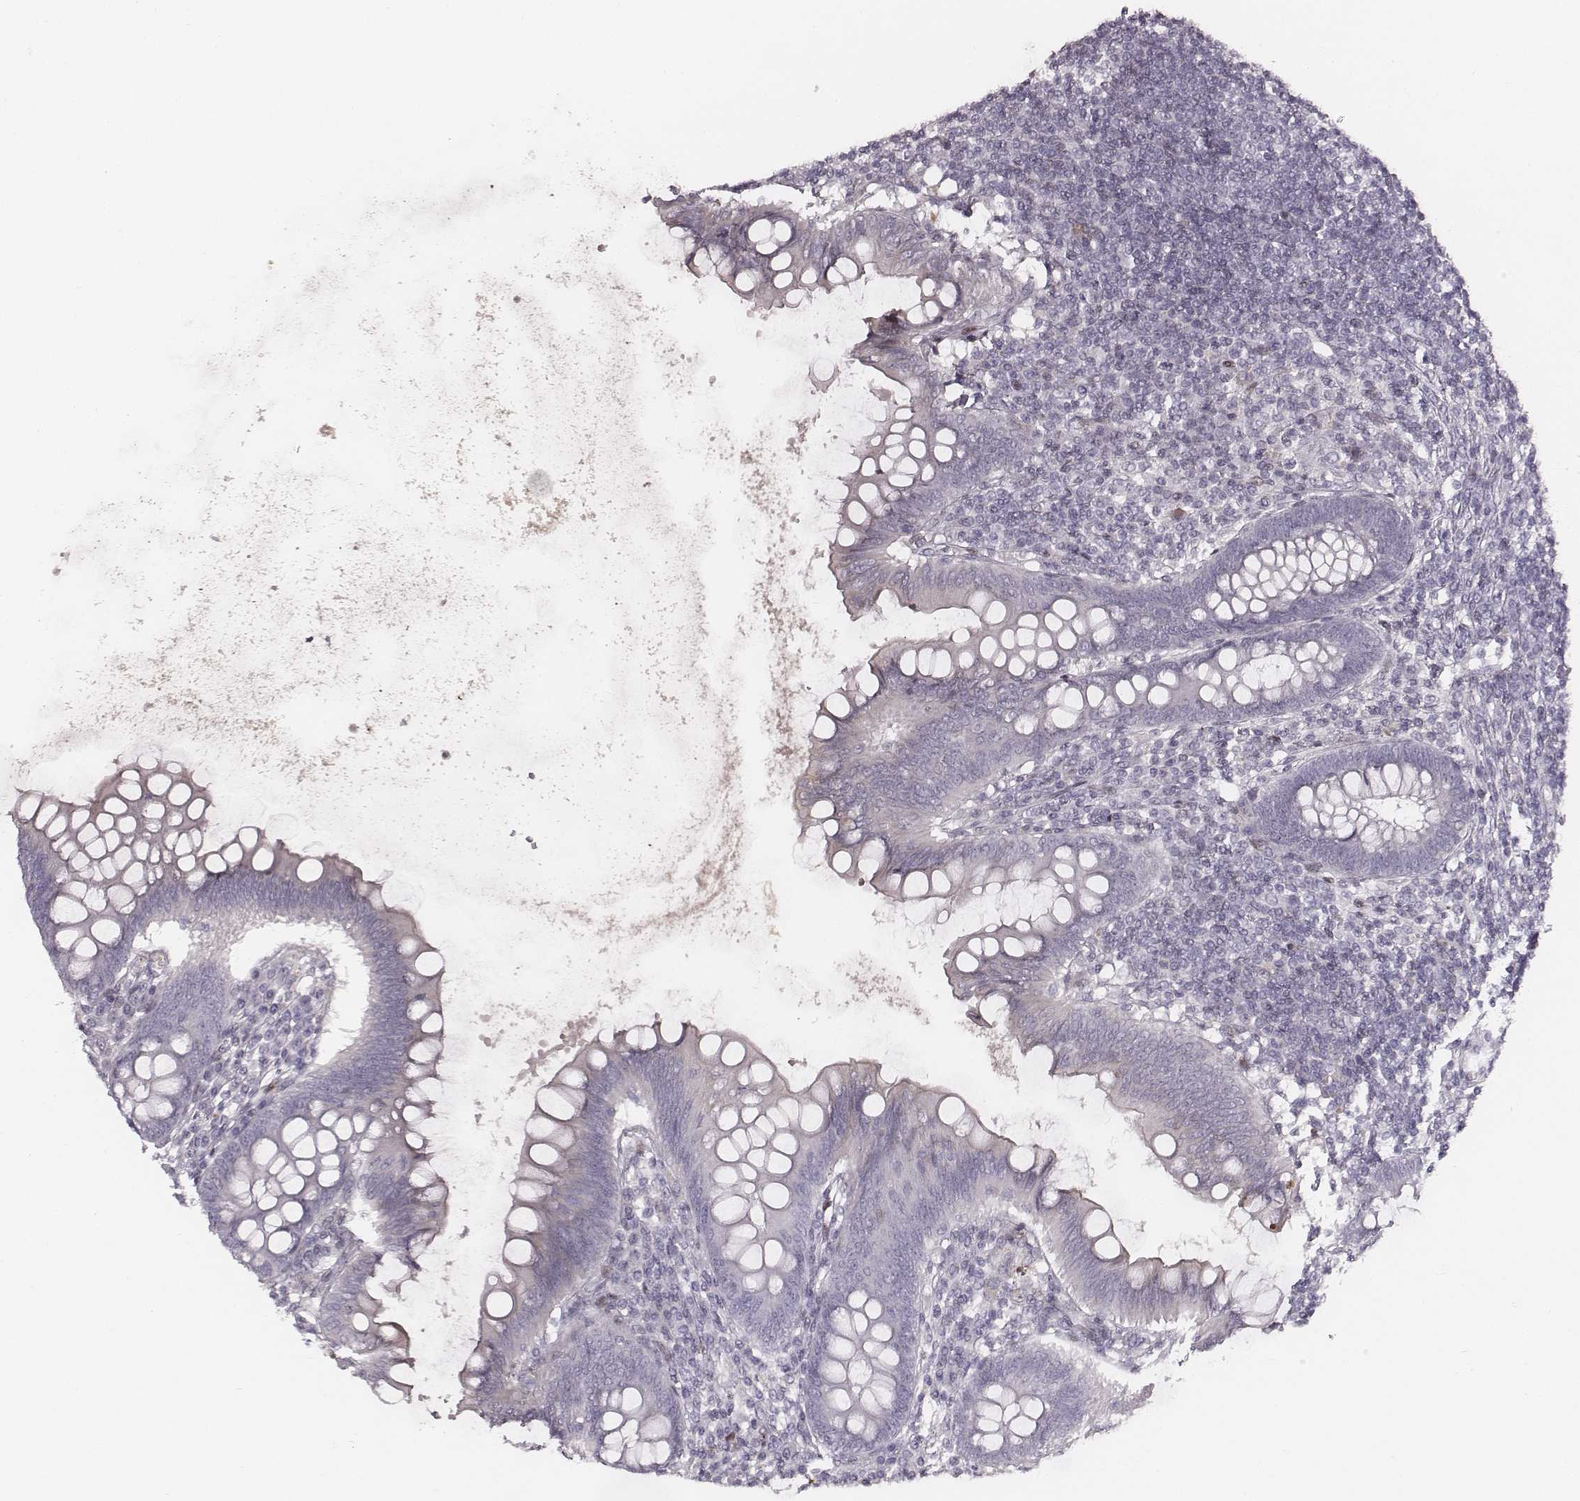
{"staining": {"intensity": "negative", "quantity": "none", "location": "none"}, "tissue": "appendix", "cell_type": "Glandular cells", "image_type": "normal", "snomed": [{"axis": "morphology", "description": "Normal tissue, NOS"}, {"axis": "topography", "description": "Appendix"}], "caption": "Glandular cells are negative for brown protein staining in unremarkable appendix. (IHC, brightfield microscopy, high magnification).", "gene": "NDC1", "patient": {"sex": "female", "age": 57}}